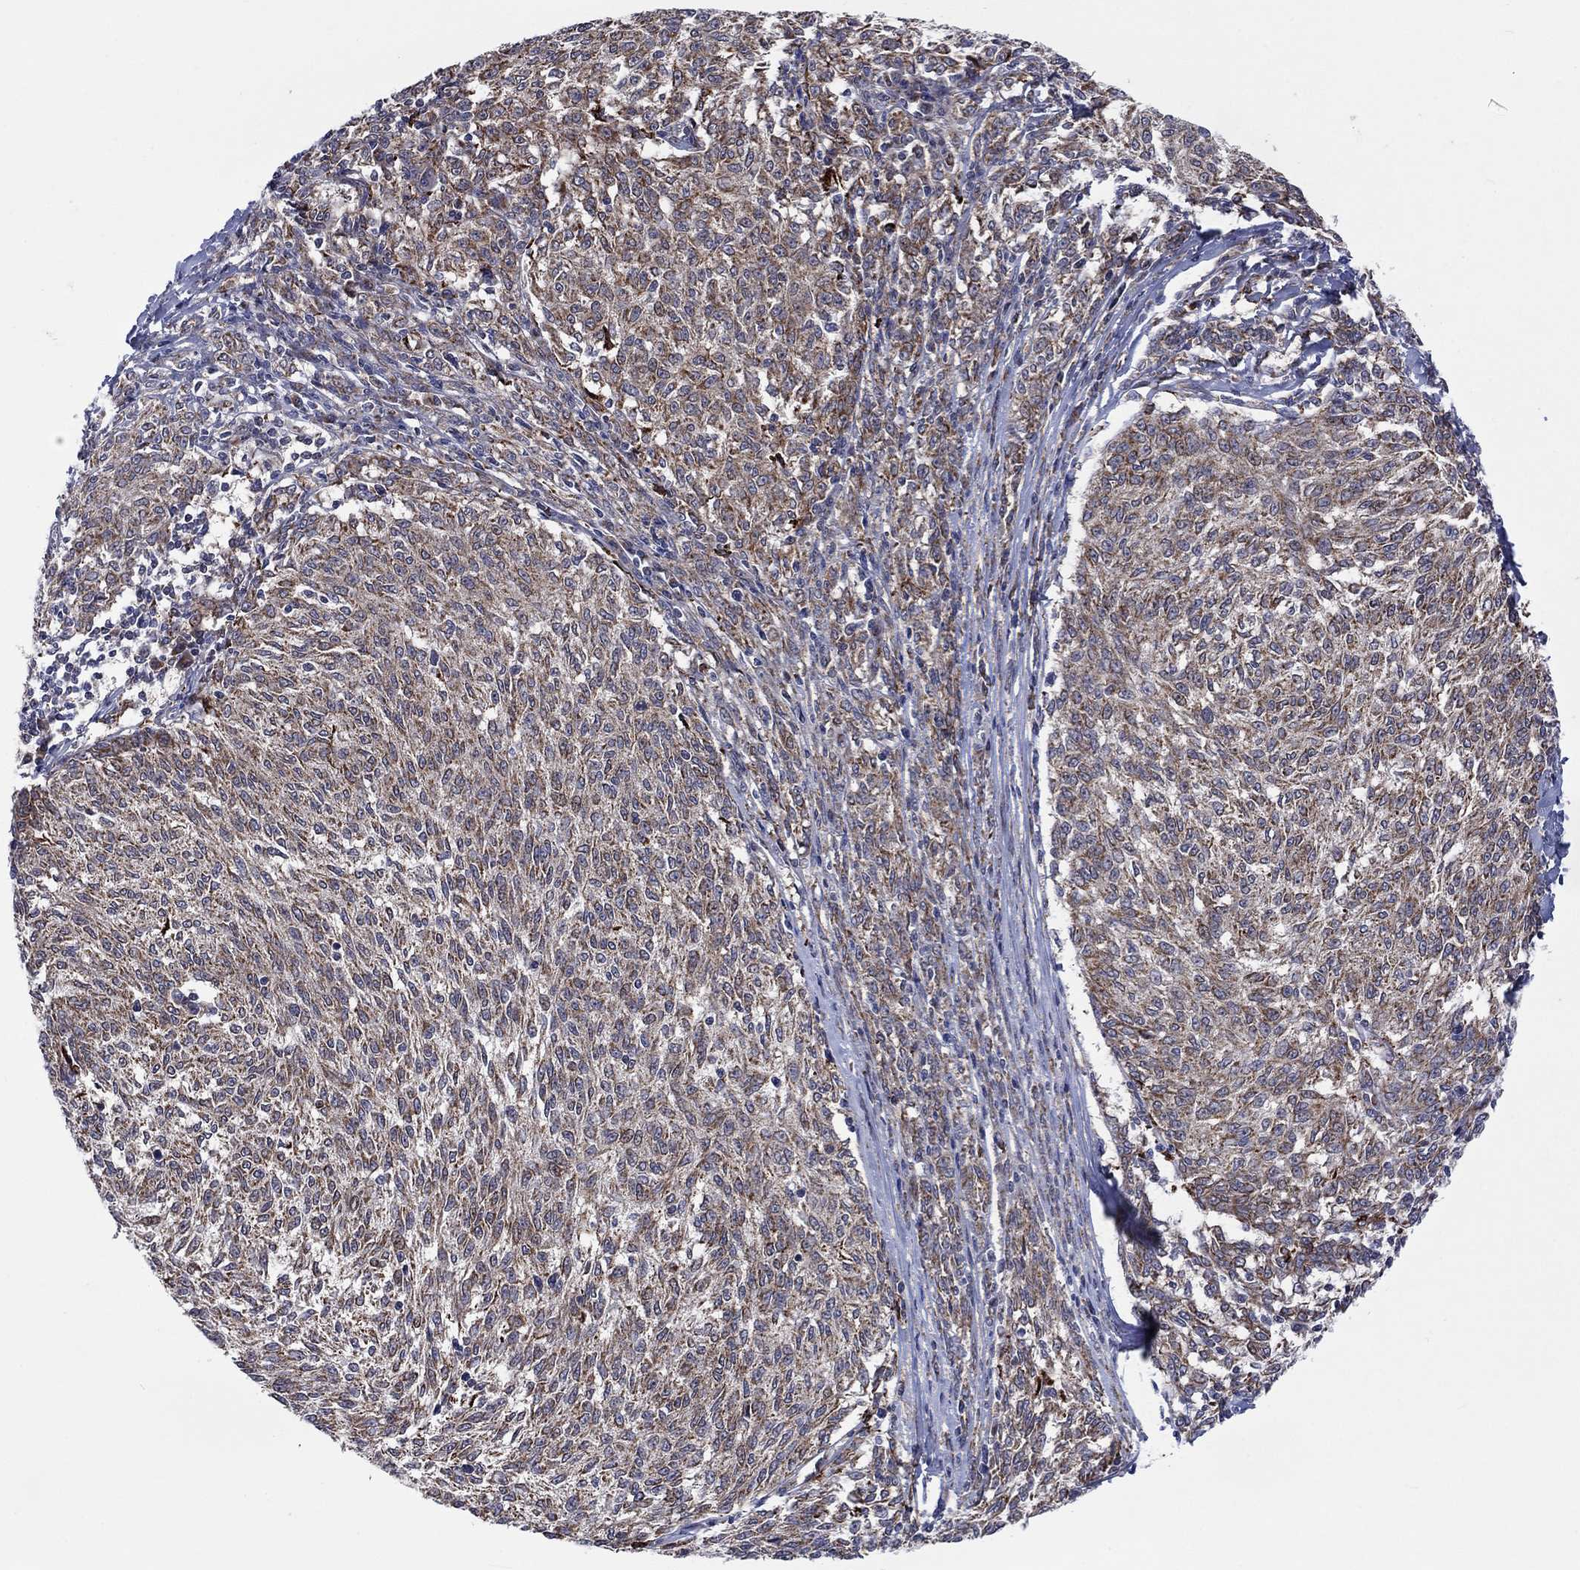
{"staining": {"intensity": "moderate", "quantity": ">75%", "location": "cytoplasmic/membranous"}, "tissue": "melanoma", "cell_type": "Tumor cells", "image_type": "cancer", "snomed": [{"axis": "morphology", "description": "Malignant melanoma, NOS"}, {"axis": "topography", "description": "Skin"}], "caption": "Immunohistochemistry (IHC) of melanoma reveals medium levels of moderate cytoplasmic/membranous staining in approximately >75% of tumor cells.", "gene": "SLC35F2", "patient": {"sex": "female", "age": 72}}